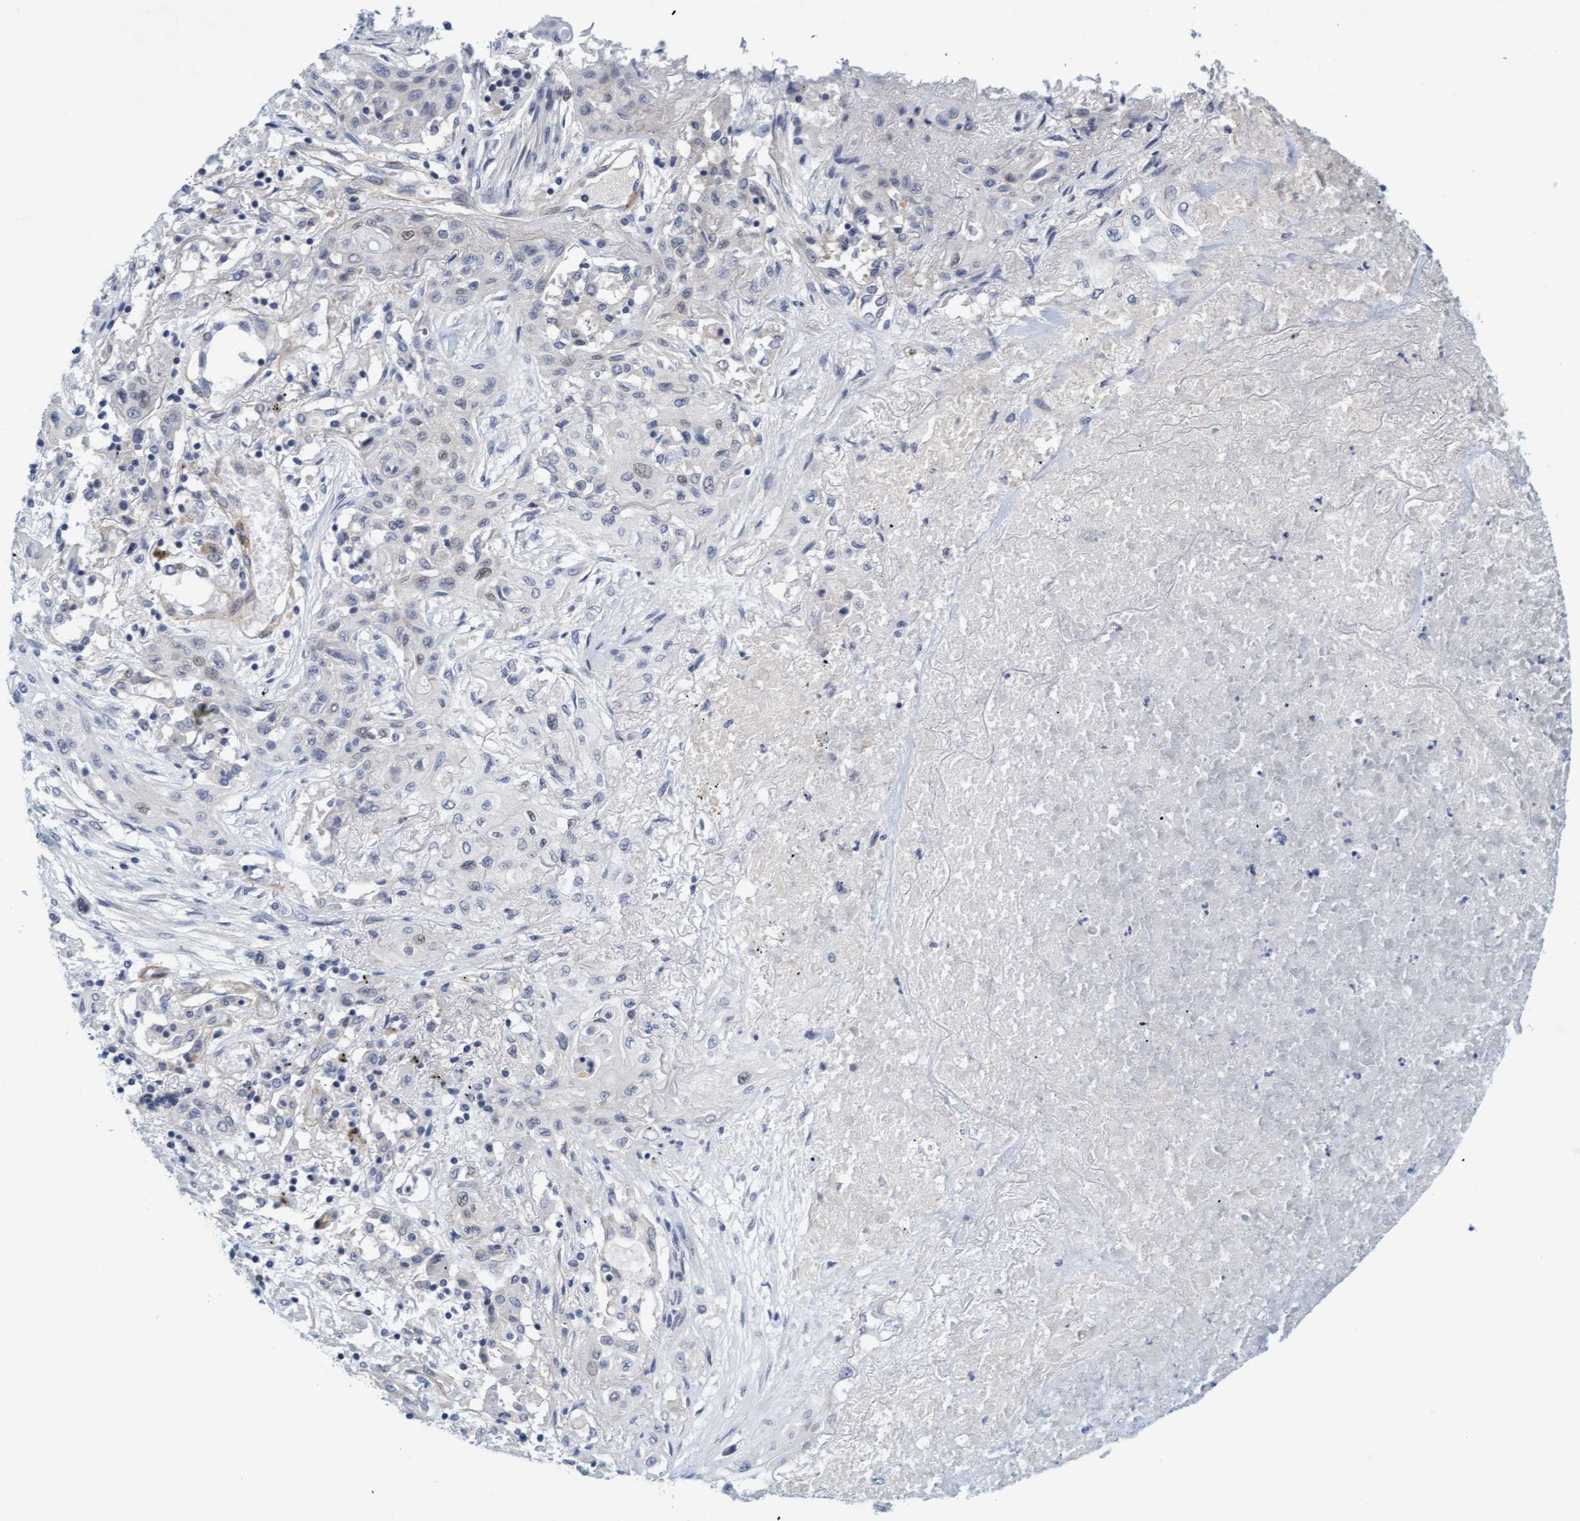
{"staining": {"intensity": "negative", "quantity": "none", "location": "none"}, "tissue": "lung cancer", "cell_type": "Tumor cells", "image_type": "cancer", "snomed": [{"axis": "morphology", "description": "Squamous cell carcinoma, NOS"}, {"axis": "topography", "description": "Lung"}], "caption": "Immunohistochemistry (IHC) histopathology image of neoplastic tissue: human lung cancer (squamous cell carcinoma) stained with DAB reveals no significant protein positivity in tumor cells.", "gene": "TSTD2", "patient": {"sex": "female", "age": 47}}